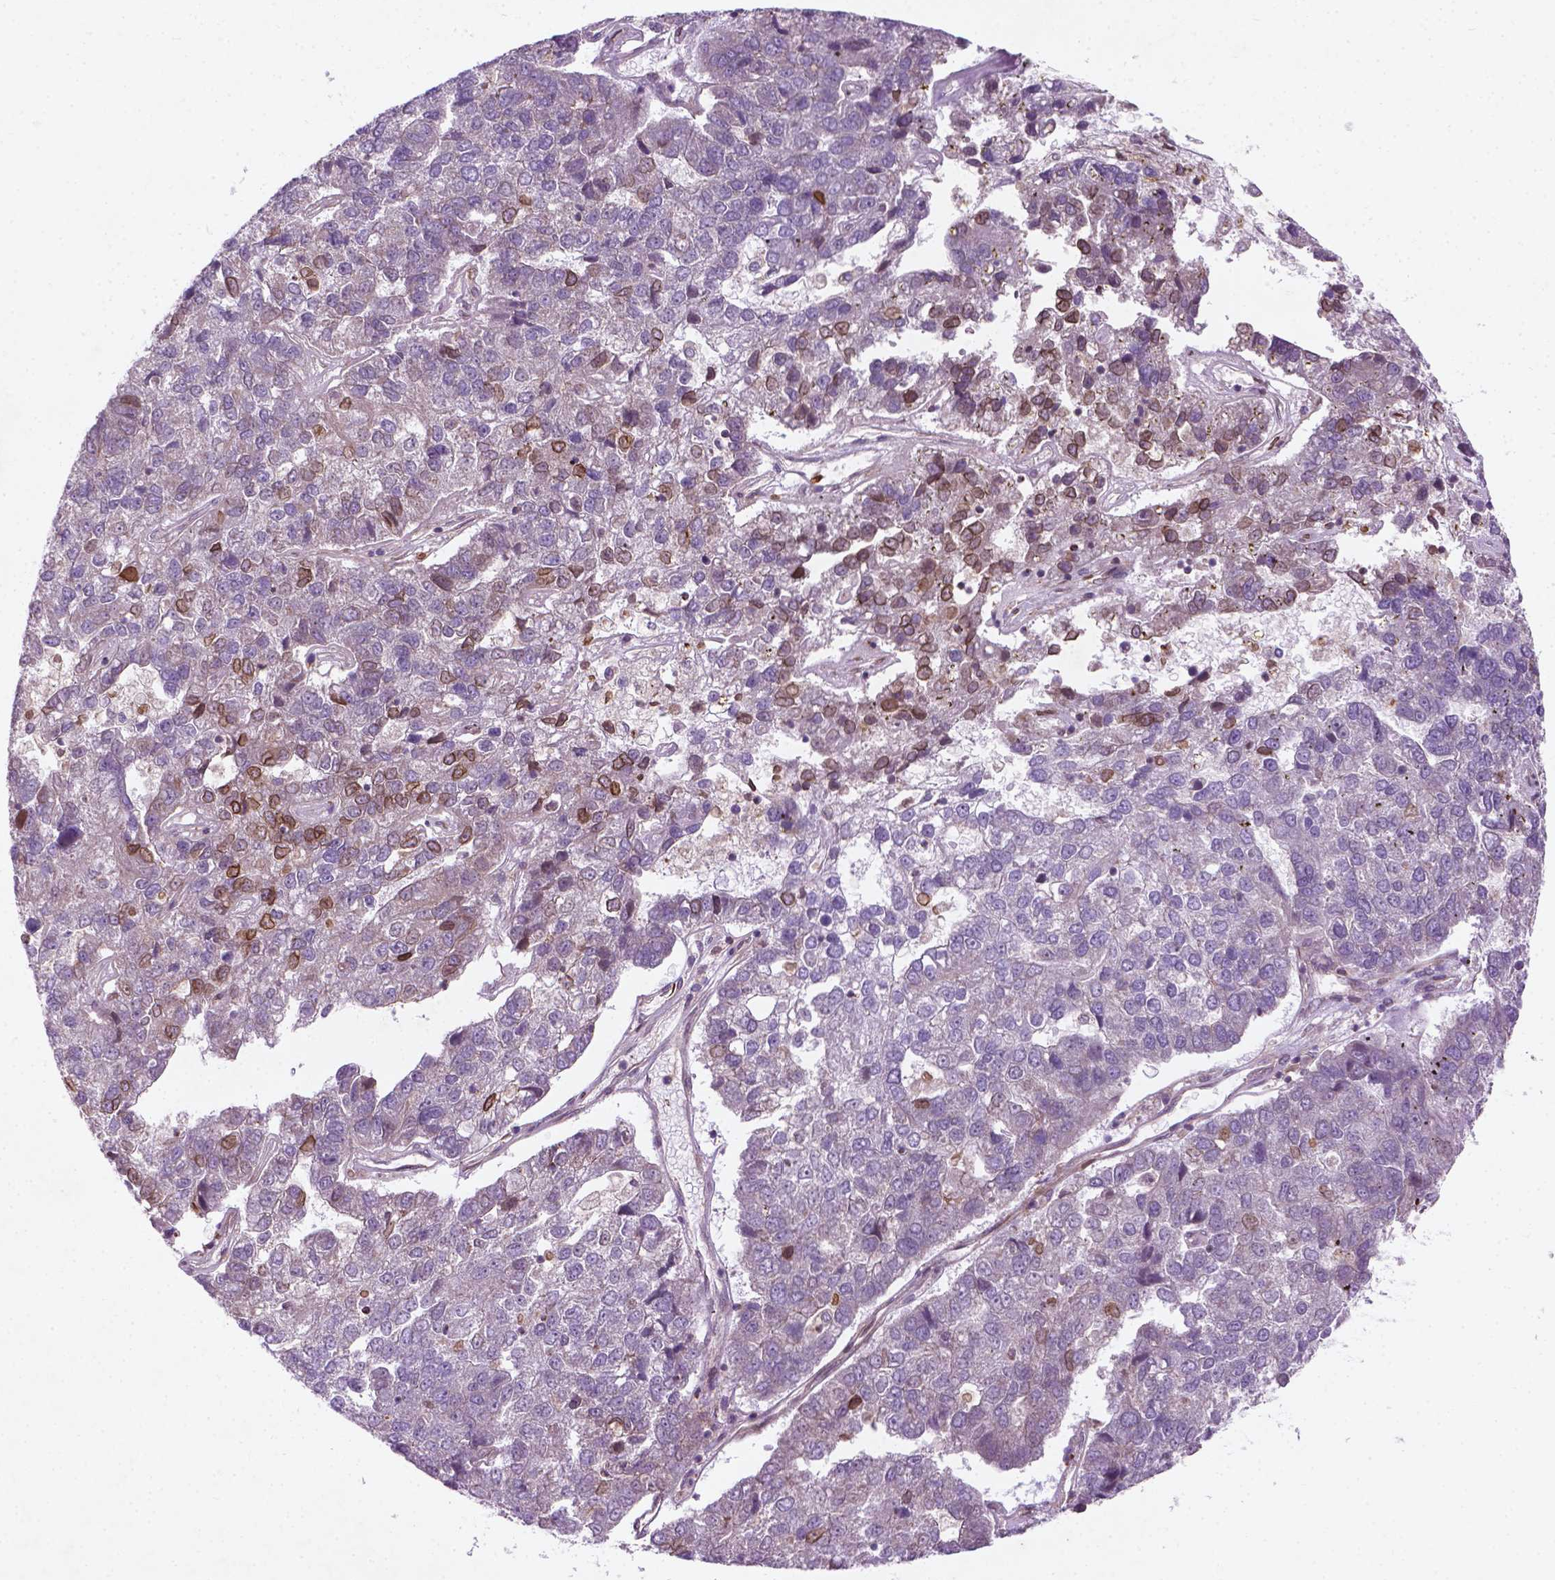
{"staining": {"intensity": "negative", "quantity": "none", "location": "none"}, "tissue": "pancreatic cancer", "cell_type": "Tumor cells", "image_type": "cancer", "snomed": [{"axis": "morphology", "description": "Adenocarcinoma, NOS"}, {"axis": "topography", "description": "Pancreas"}], "caption": "IHC image of human pancreatic adenocarcinoma stained for a protein (brown), which exhibits no staining in tumor cells. The staining was performed using DAB to visualize the protein expression in brown, while the nuclei were stained in blue with hematoxylin (Magnification: 20x).", "gene": "TCHP", "patient": {"sex": "female", "age": 61}}